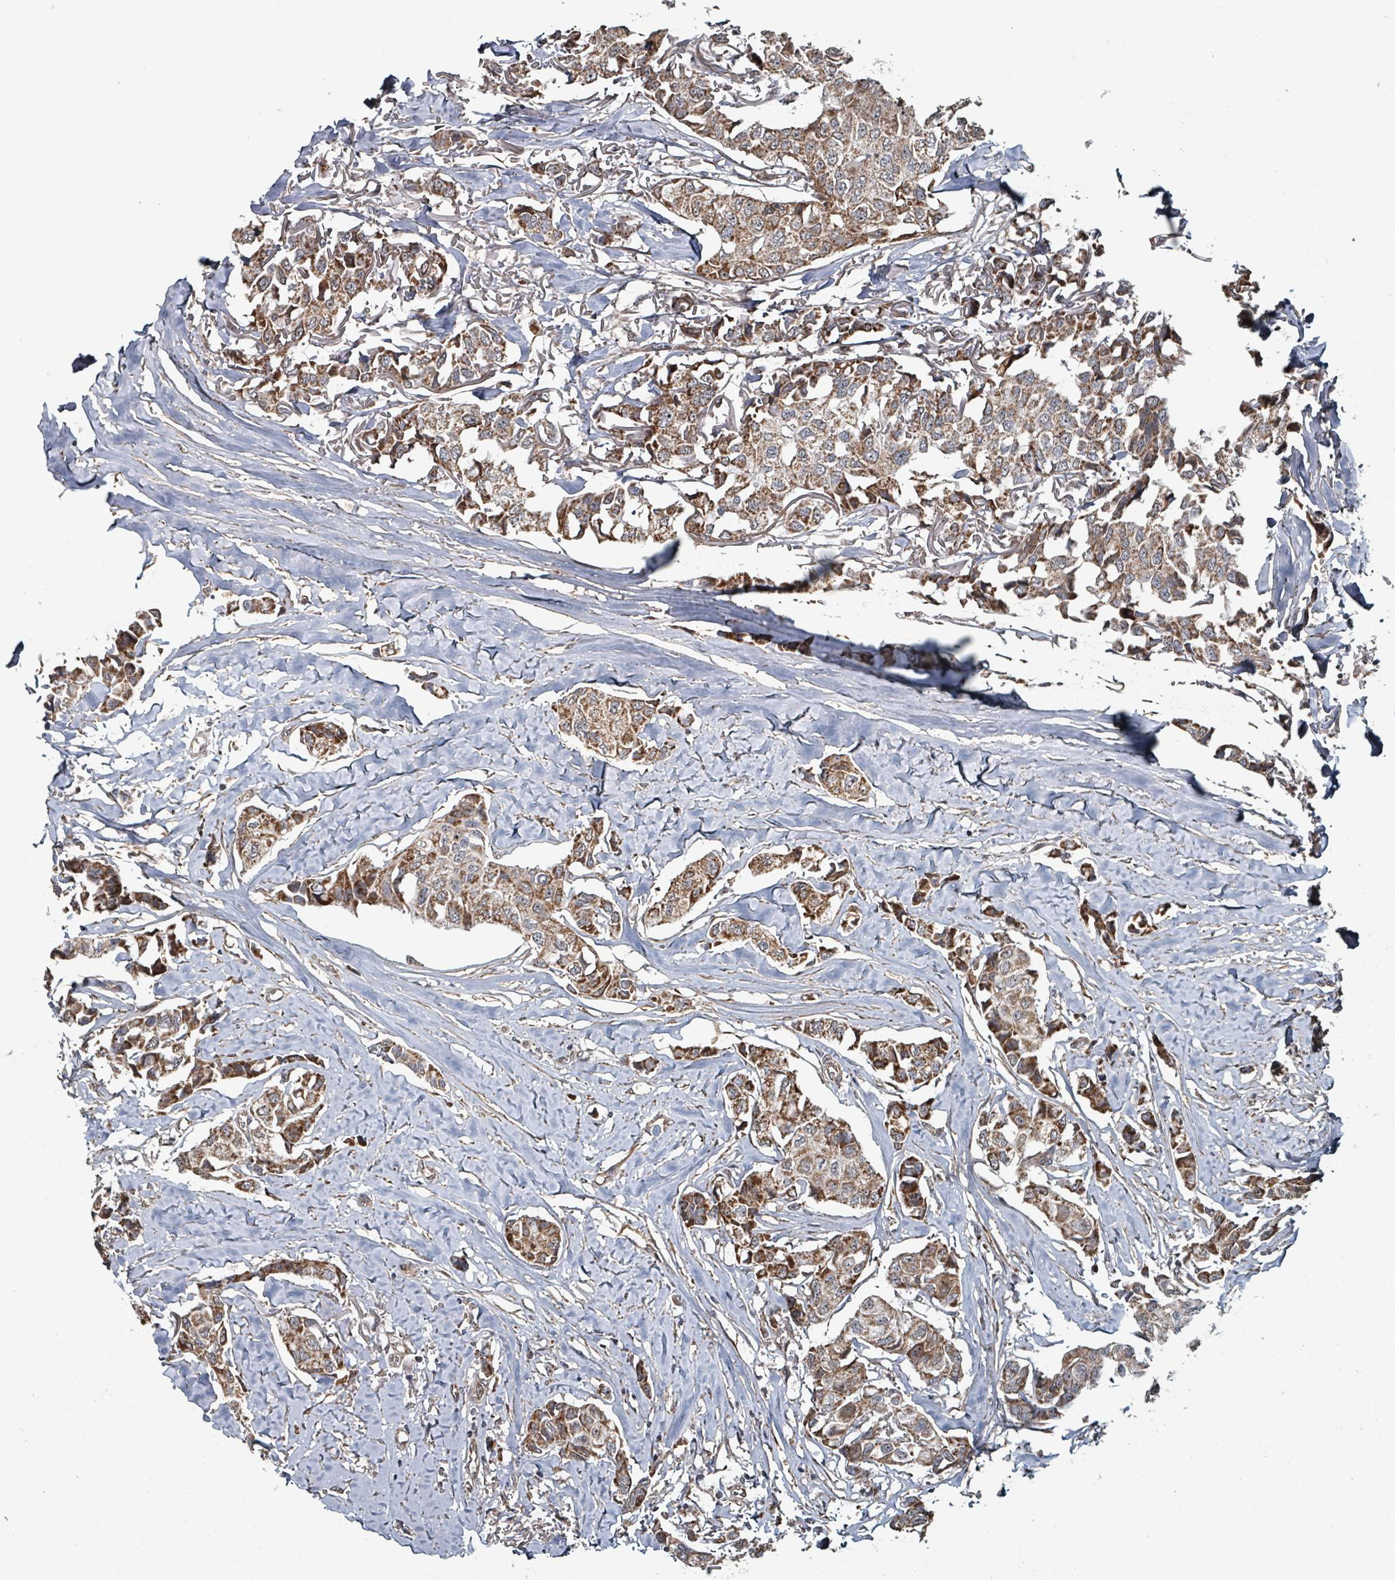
{"staining": {"intensity": "moderate", "quantity": ">75%", "location": "cytoplasmic/membranous"}, "tissue": "breast cancer", "cell_type": "Tumor cells", "image_type": "cancer", "snomed": [{"axis": "morphology", "description": "Duct carcinoma"}, {"axis": "topography", "description": "Breast"}], "caption": "Protein analysis of infiltrating ductal carcinoma (breast) tissue reveals moderate cytoplasmic/membranous positivity in approximately >75% of tumor cells.", "gene": "MRPL4", "patient": {"sex": "female", "age": 80}}